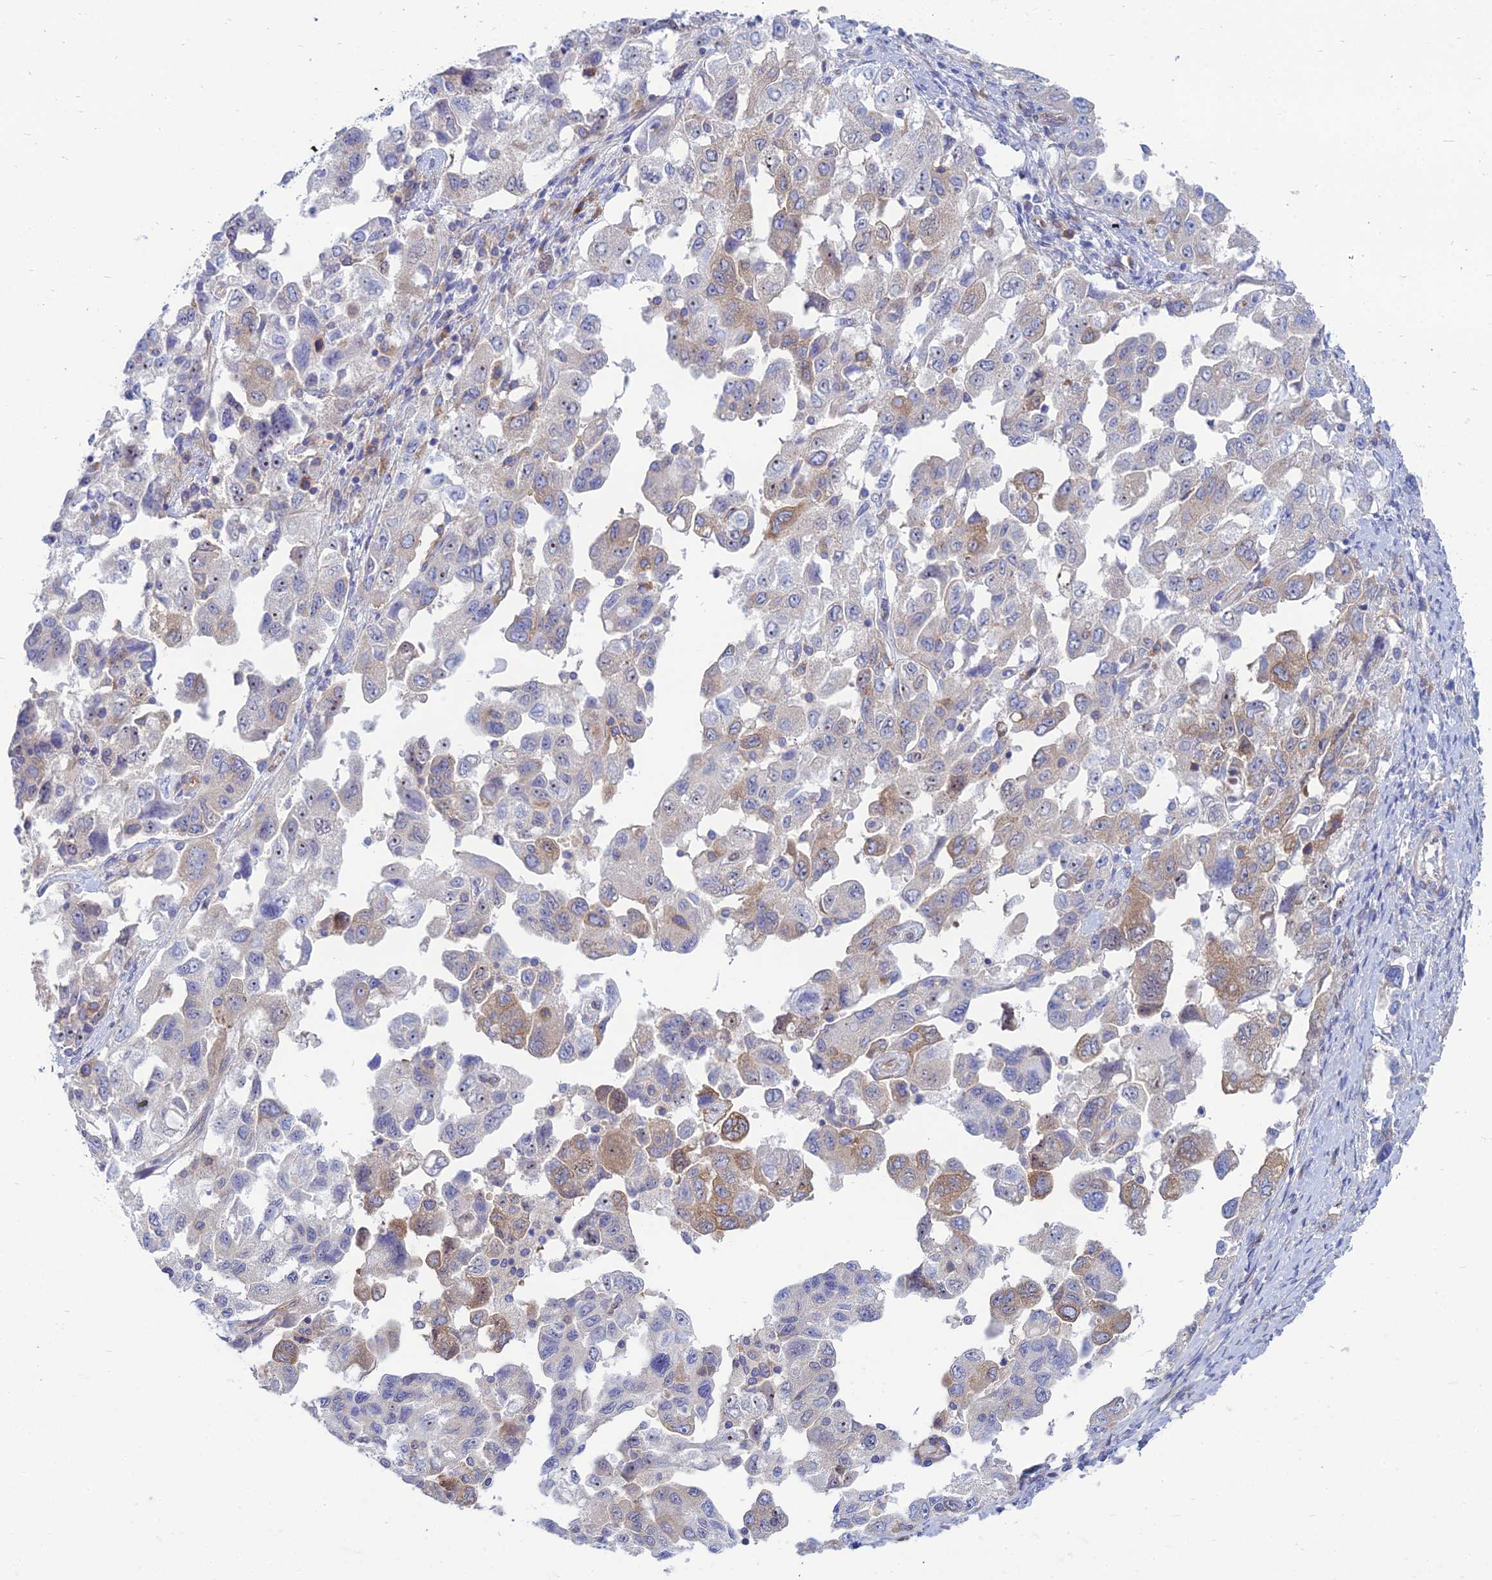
{"staining": {"intensity": "moderate", "quantity": "<25%", "location": "cytoplasmic/membranous"}, "tissue": "ovarian cancer", "cell_type": "Tumor cells", "image_type": "cancer", "snomed": [{"axis": "morphology", "description": "Carcinoma, NOS"}, {"axis": "morphology", "description": "Cystadenocarcinoma, serous, NOS"}, {"axis": "topography", "description": "Ovary"}], "caption": "Ovarian cancer stained with DAB (3,3'-diaminobenzidine) IHC demonstrates low levels of moderate cytoplasmic/membranous staining in about <25% of tumor cells.", "gene": "TXLNA", "patient": {"sex": "female", "age": 69}}